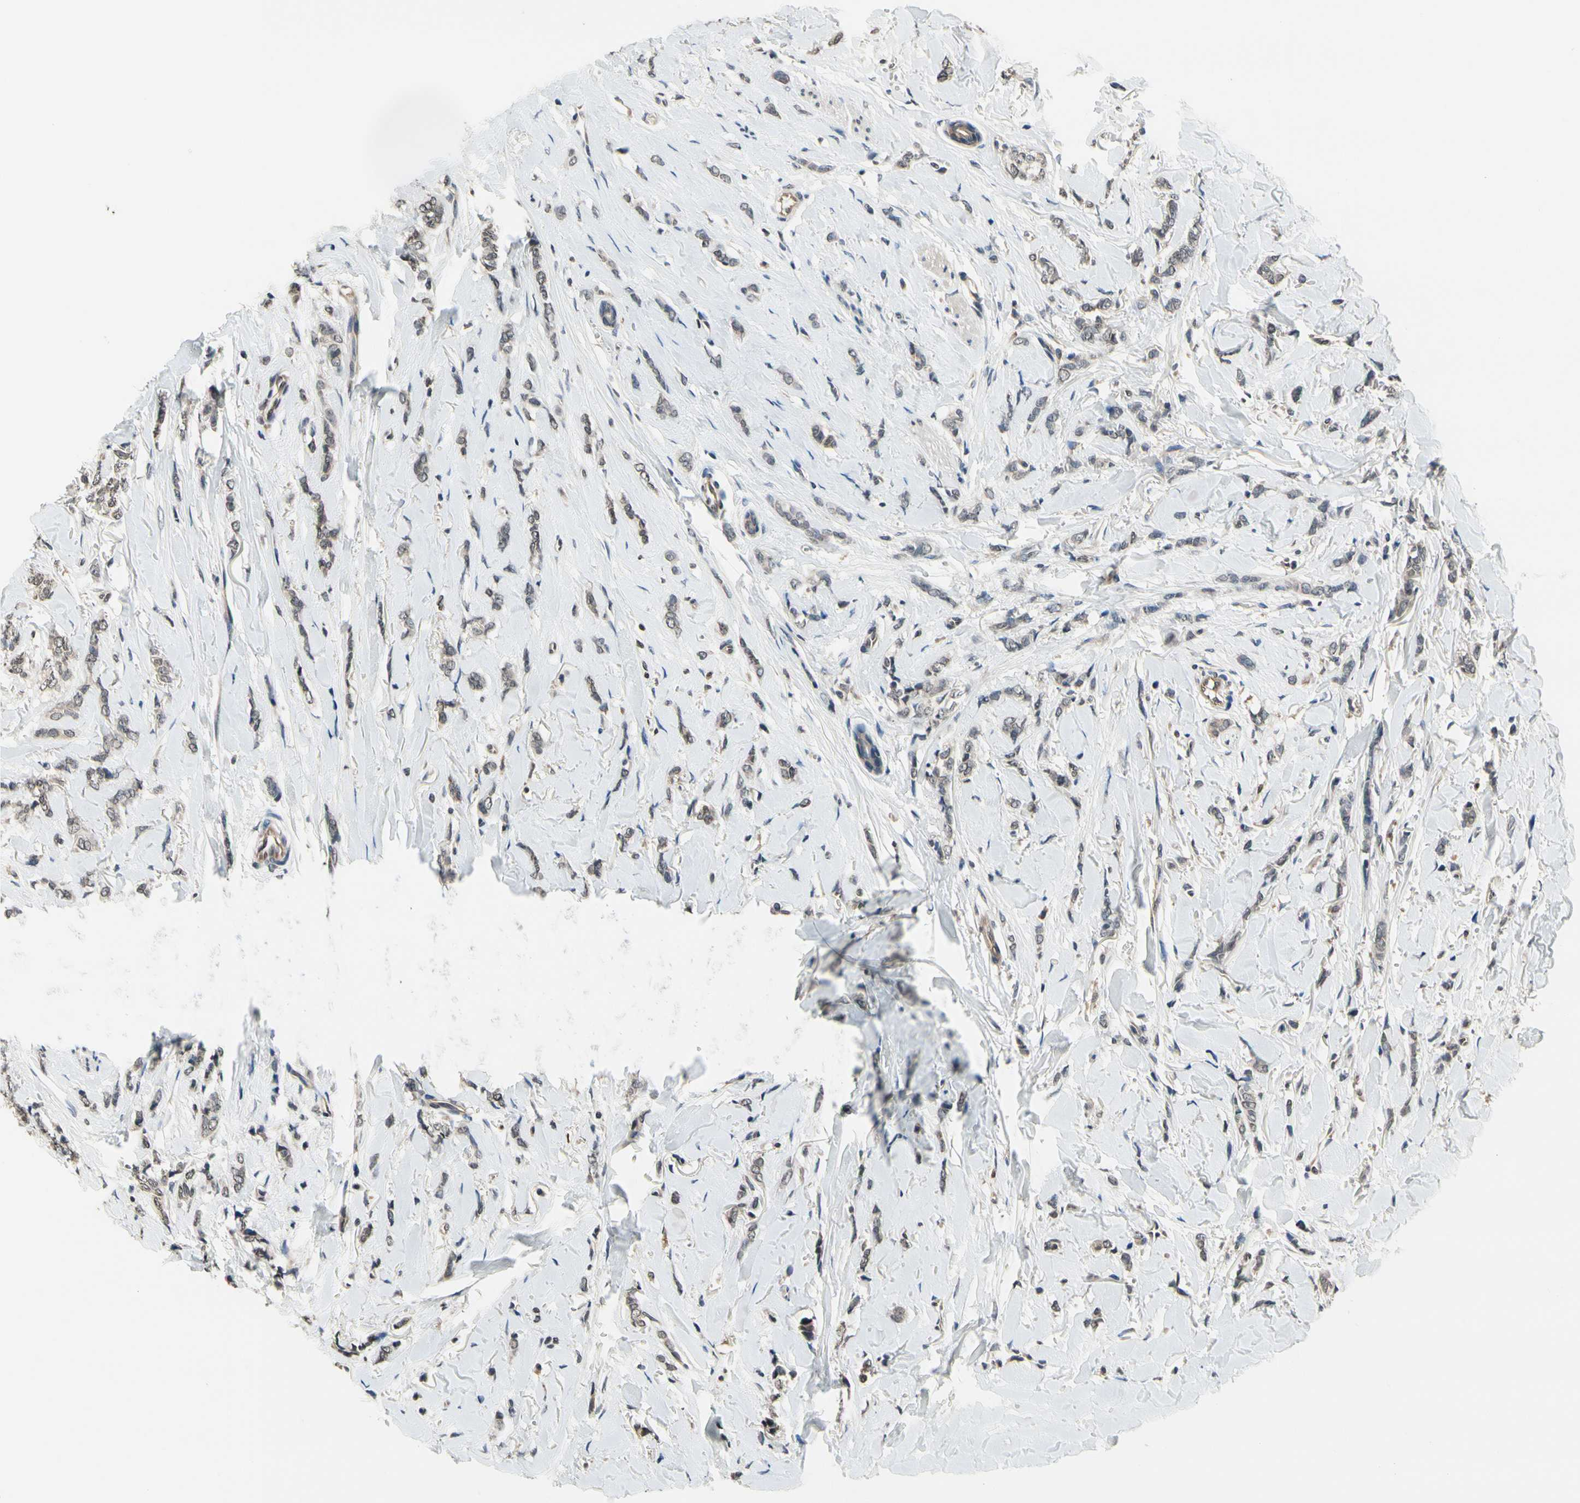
{"staining": {"intensity": "moderate", "quantity": "25%-75%", "location": "cytoplasmic/membranous"}, "tissue": "breast cancer", "cell_type": "Tumor cells", "image_type": "cancer", "snomed": [{"axis": "morphology", "description": "Lobular carcinoma"}, {"axis": "topography", "description": "Skin"}, {"axis": "topography", "description": "Breast"}], "caption": "The immunohistochemical stain shows moderate cytoplasmic/membranous staining in tumor cells of breast cancer (lobular carcinoma) tissue.", "gene": "GCLC", "patient": {"sex": "female", "age": 46}}